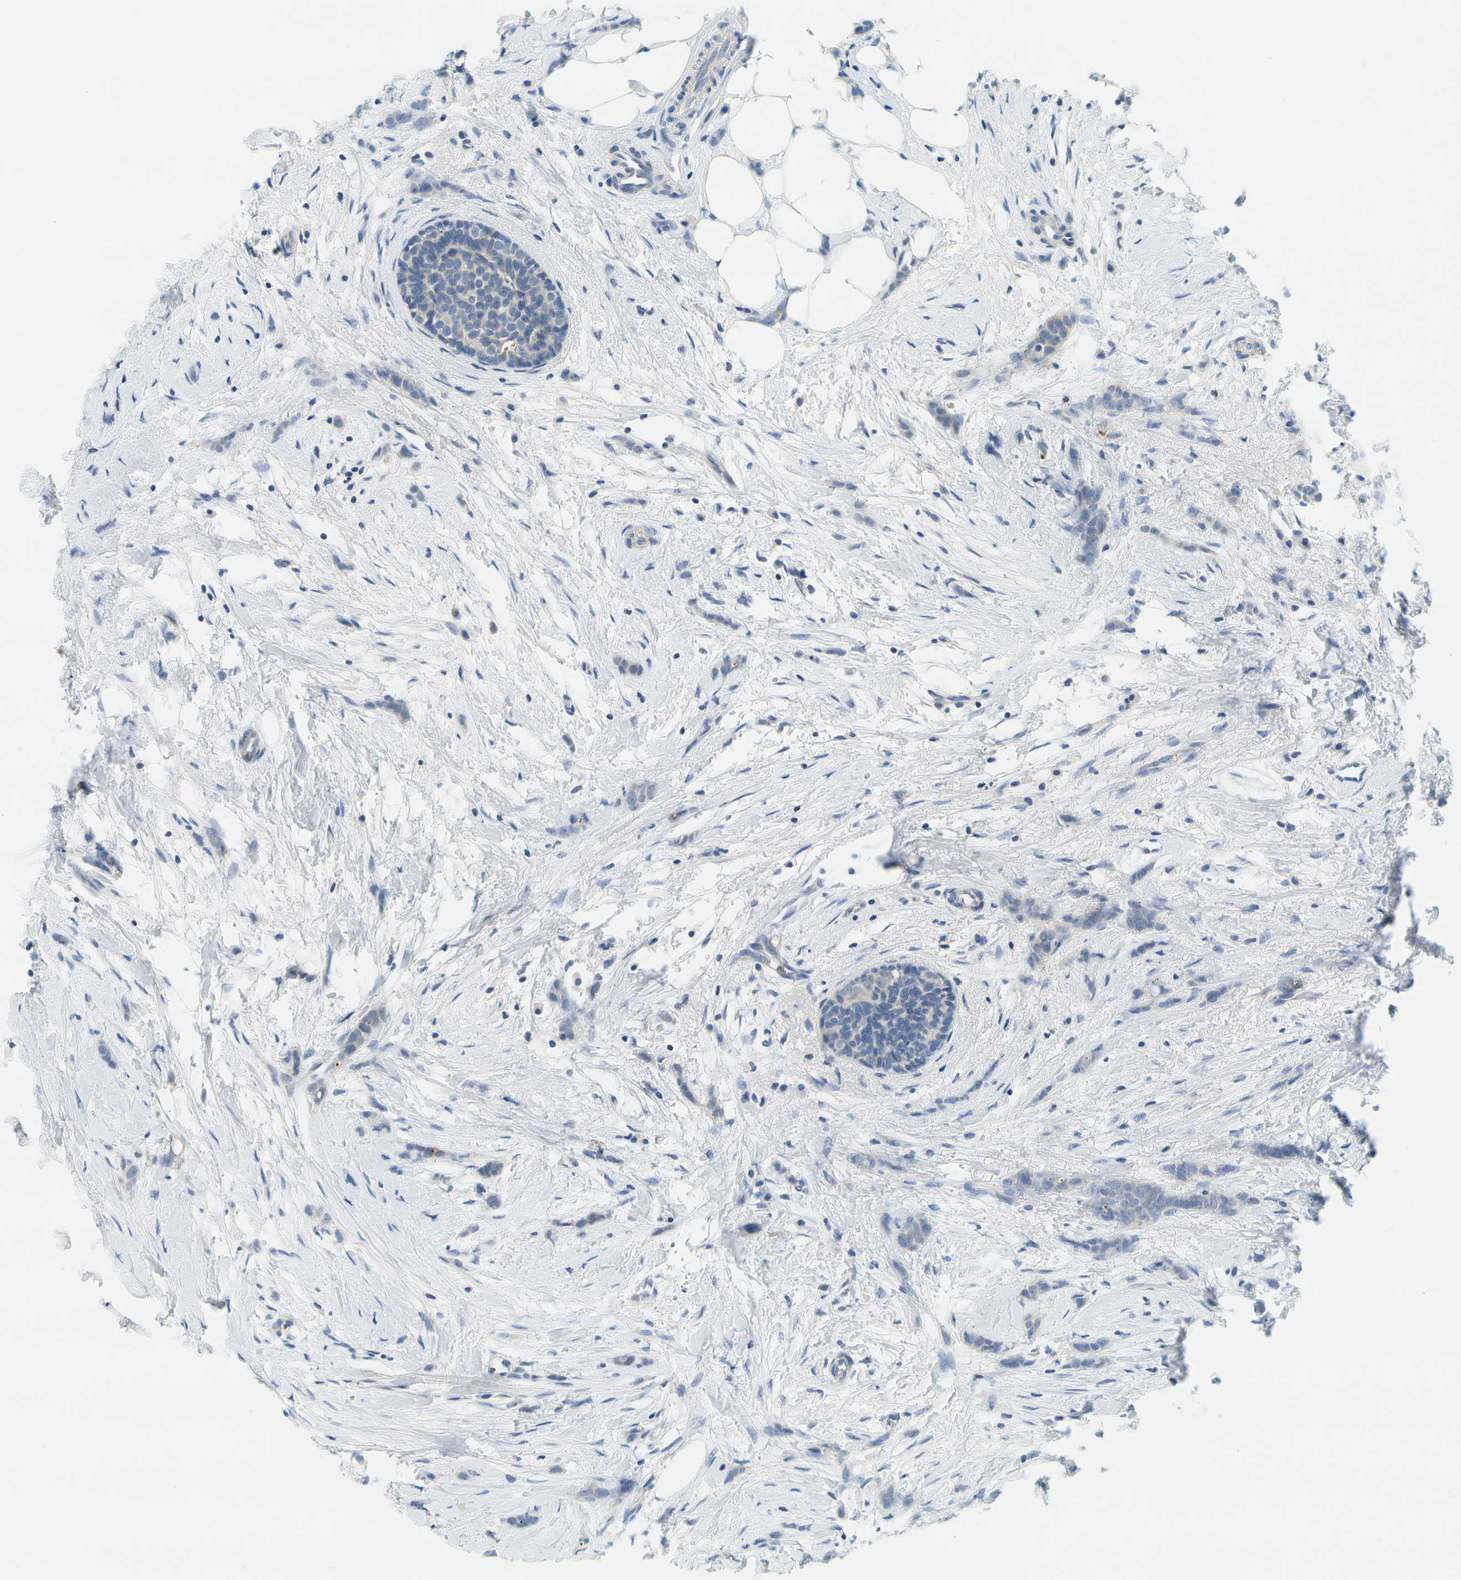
{"staining": {"intensity": "negative", "quantity": "none", "location": "none"}, "tissue": "breast cancer", "cell_type": "Tumor cells", "image_type": "cancer", "snomed": [{"axis": "morphology", "description": "Lobular carcinoma, in situ"}, {"axis": "morphology", "description": "Lobular carcinoma"}, {"axis": "topography", "description": "Breast"}], "caption": "Tumor cells show no significant positivity in lobular carcinoma (breast).", "gene": "RASGRP2", "patient": {"sex": "female", "age": 41}}